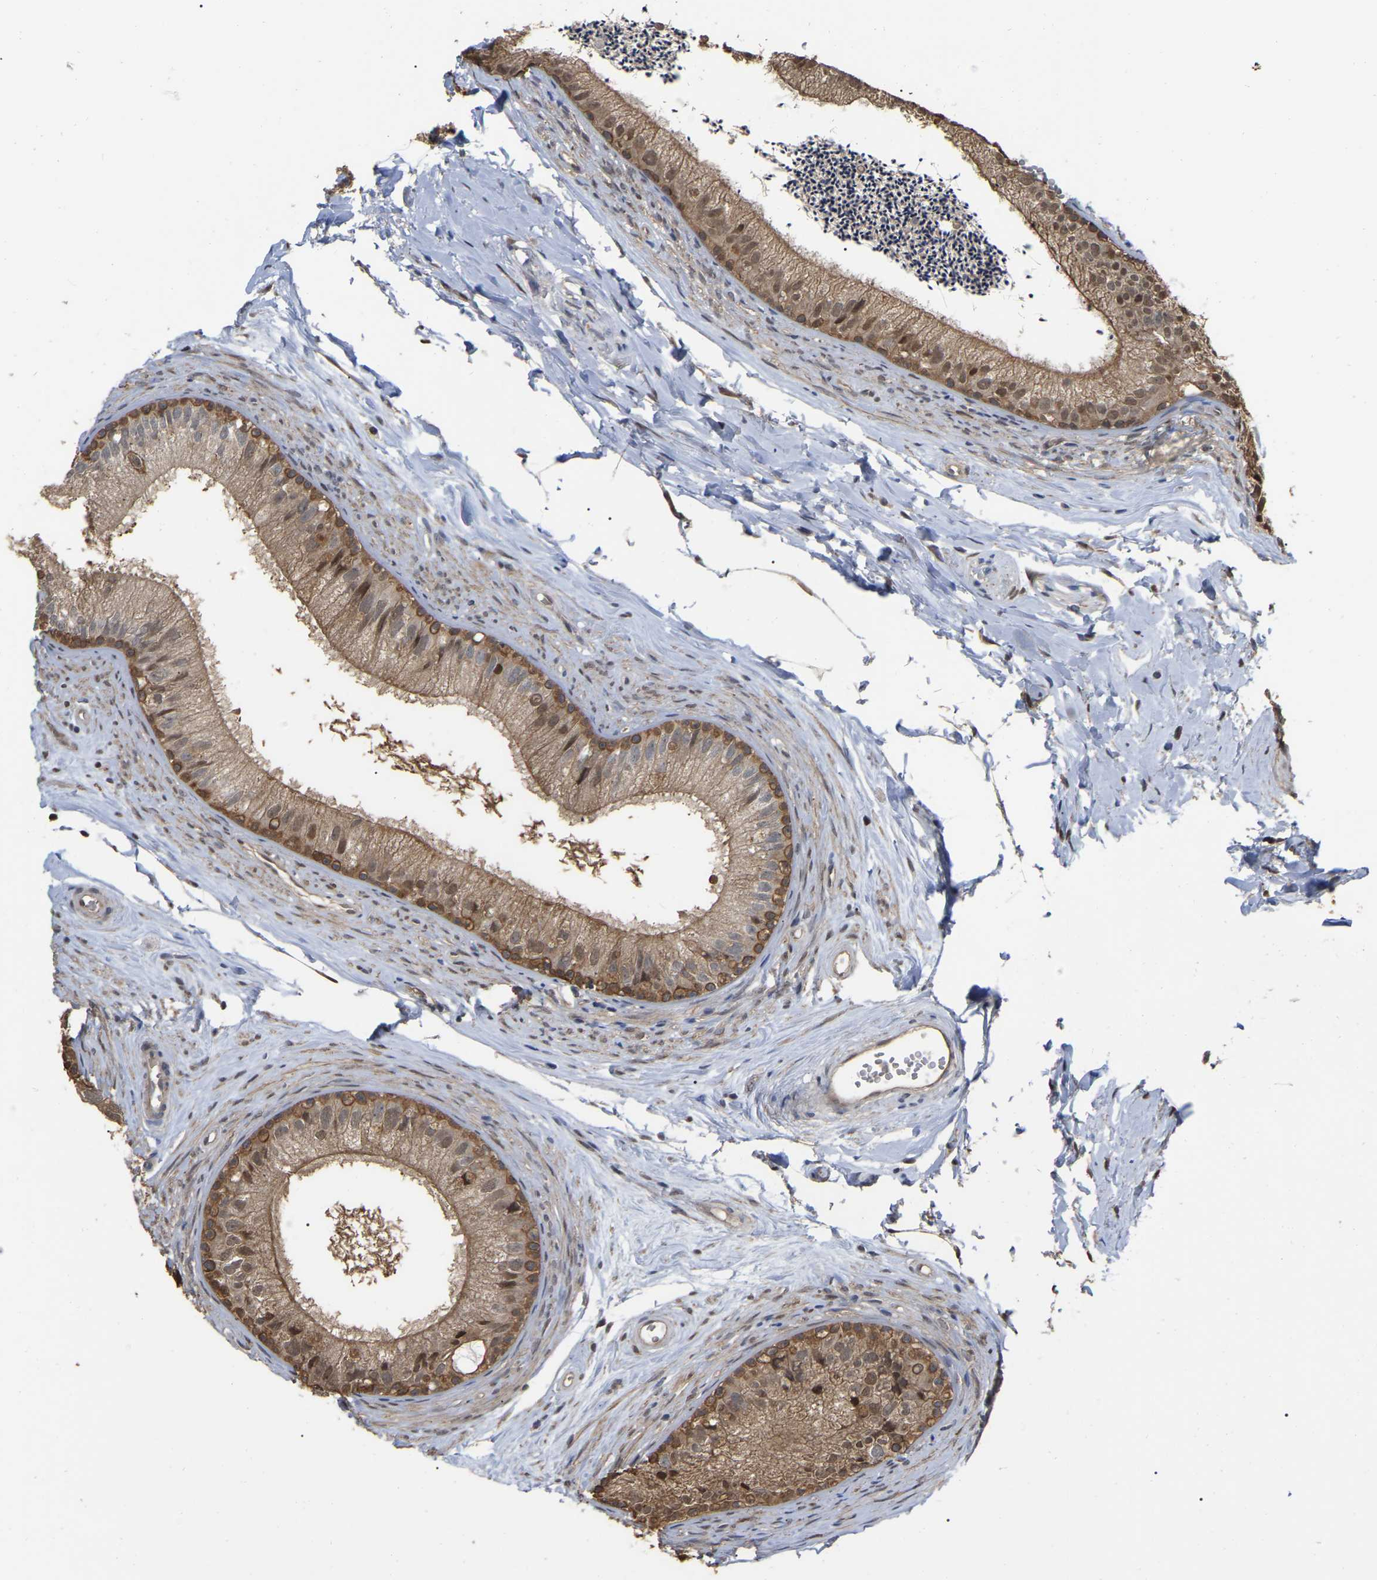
{"staining": {"intensity": "moderate", "quantity": ">75%", "location": "cytoplasmic/membranous,nuclear"}, "tissue": "epididymis", "cell_type": "Glandular cells", "image_type": "normal", "snomed": [{"axis": "morphology", "description": "Normal tissue, NOS"}, {"axis": "topography", "description": "Epididymis"}], "caption": "A medium amount of moderate cytoplasmic/membranous,nuclear positivity is seen in approximately >75% of glandular cells in benign epididymis.", "gene": "FAM219A", "patient": {"sex": "male", "age": 56}}